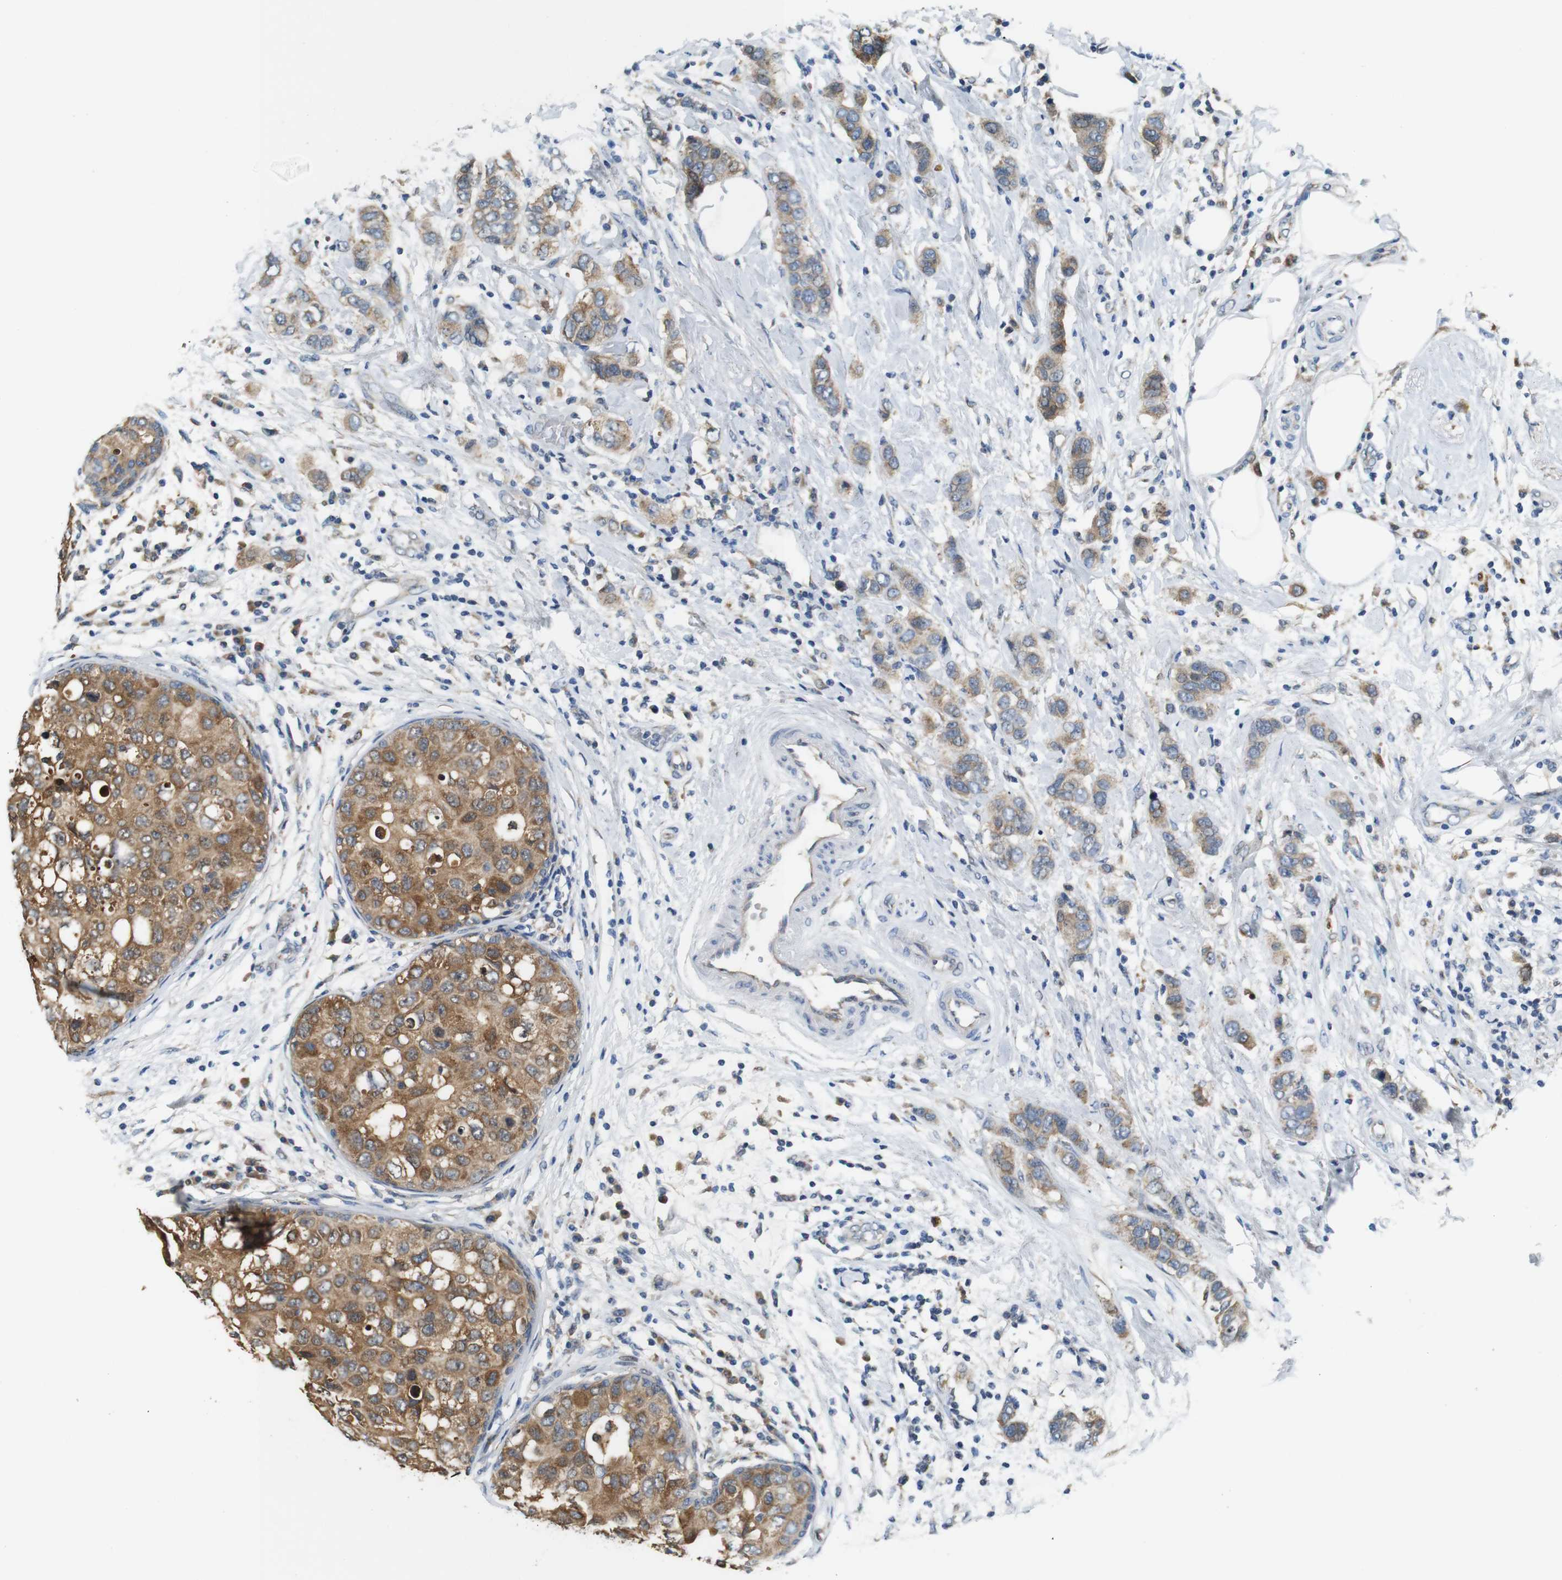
{"staining": {"intensity": "moderate", "quantity": ">75%", "location": "cytoplasmic/membranous"}, "tissue": "breast cancer", "cell_type": "Tumor cells", "image_type": "cancer", "snomed": [{"axis": "morphology", "description": "Duct carcinoma"}, {"axis": "topography", "description": "Breast"}], "caption": "Breast intraductal carcinoma stained with a protein marker demonstrates moderate staining in tumor cells.", "gene": "NEBL", "patient": {"sex": "female", "age": 50}}